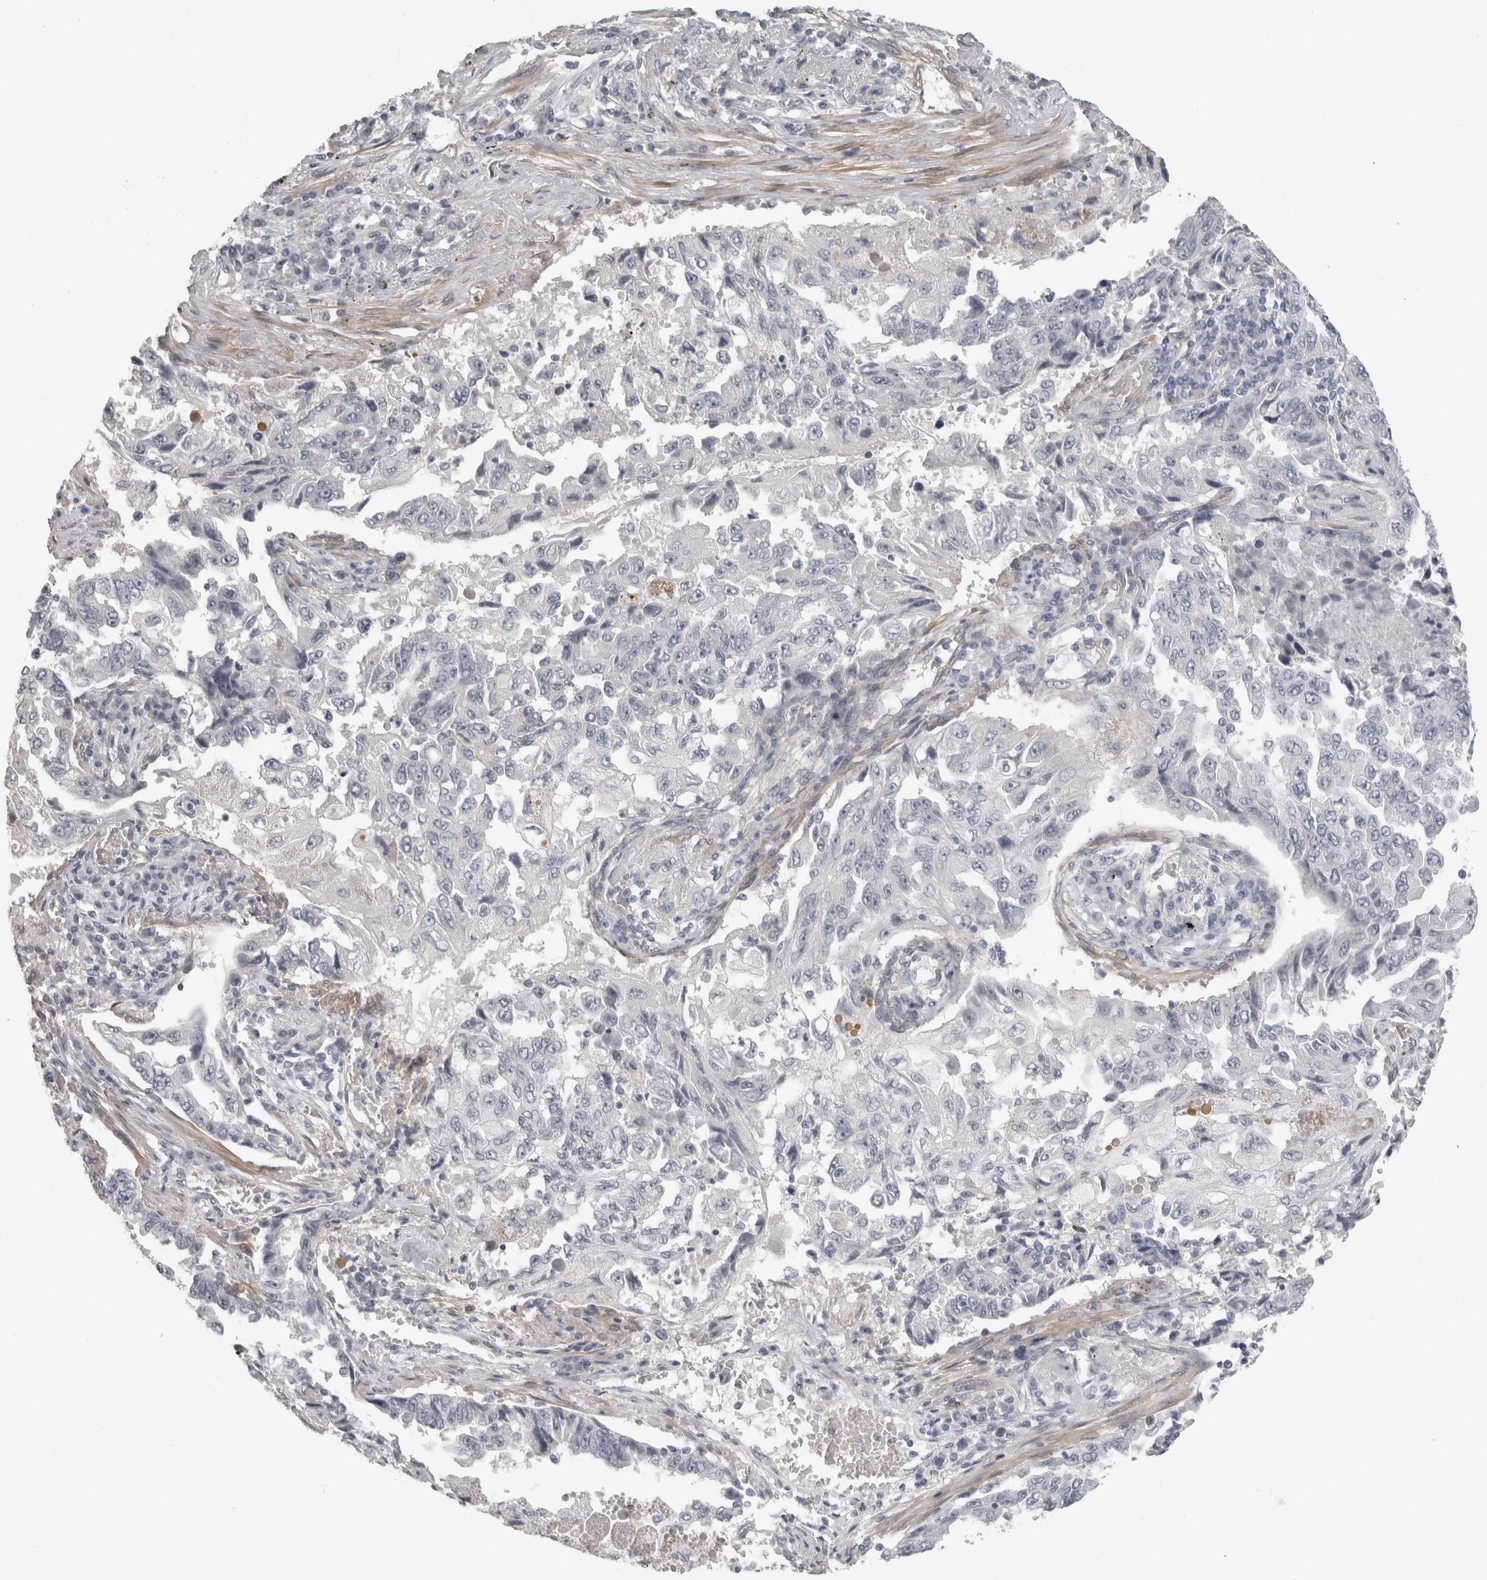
{"staining": {"intensity": "negative", "quantity": "none", "location": "none"}, "tissue": "lung cancer", "cell_type": "Tumor cells", "image_type": "cancer", "snomed": [{"axis": "morphology", "description": "Adenocarcinoma, NOS"}, {"axis": "topography", "description": "Lung"}], "caption": "Lung cancer was stained to show a protein in brown. There is no significant positivity in tumor cells.", "gene": "FBLIM1", "patient": {"sex": "female", "age": 51}}